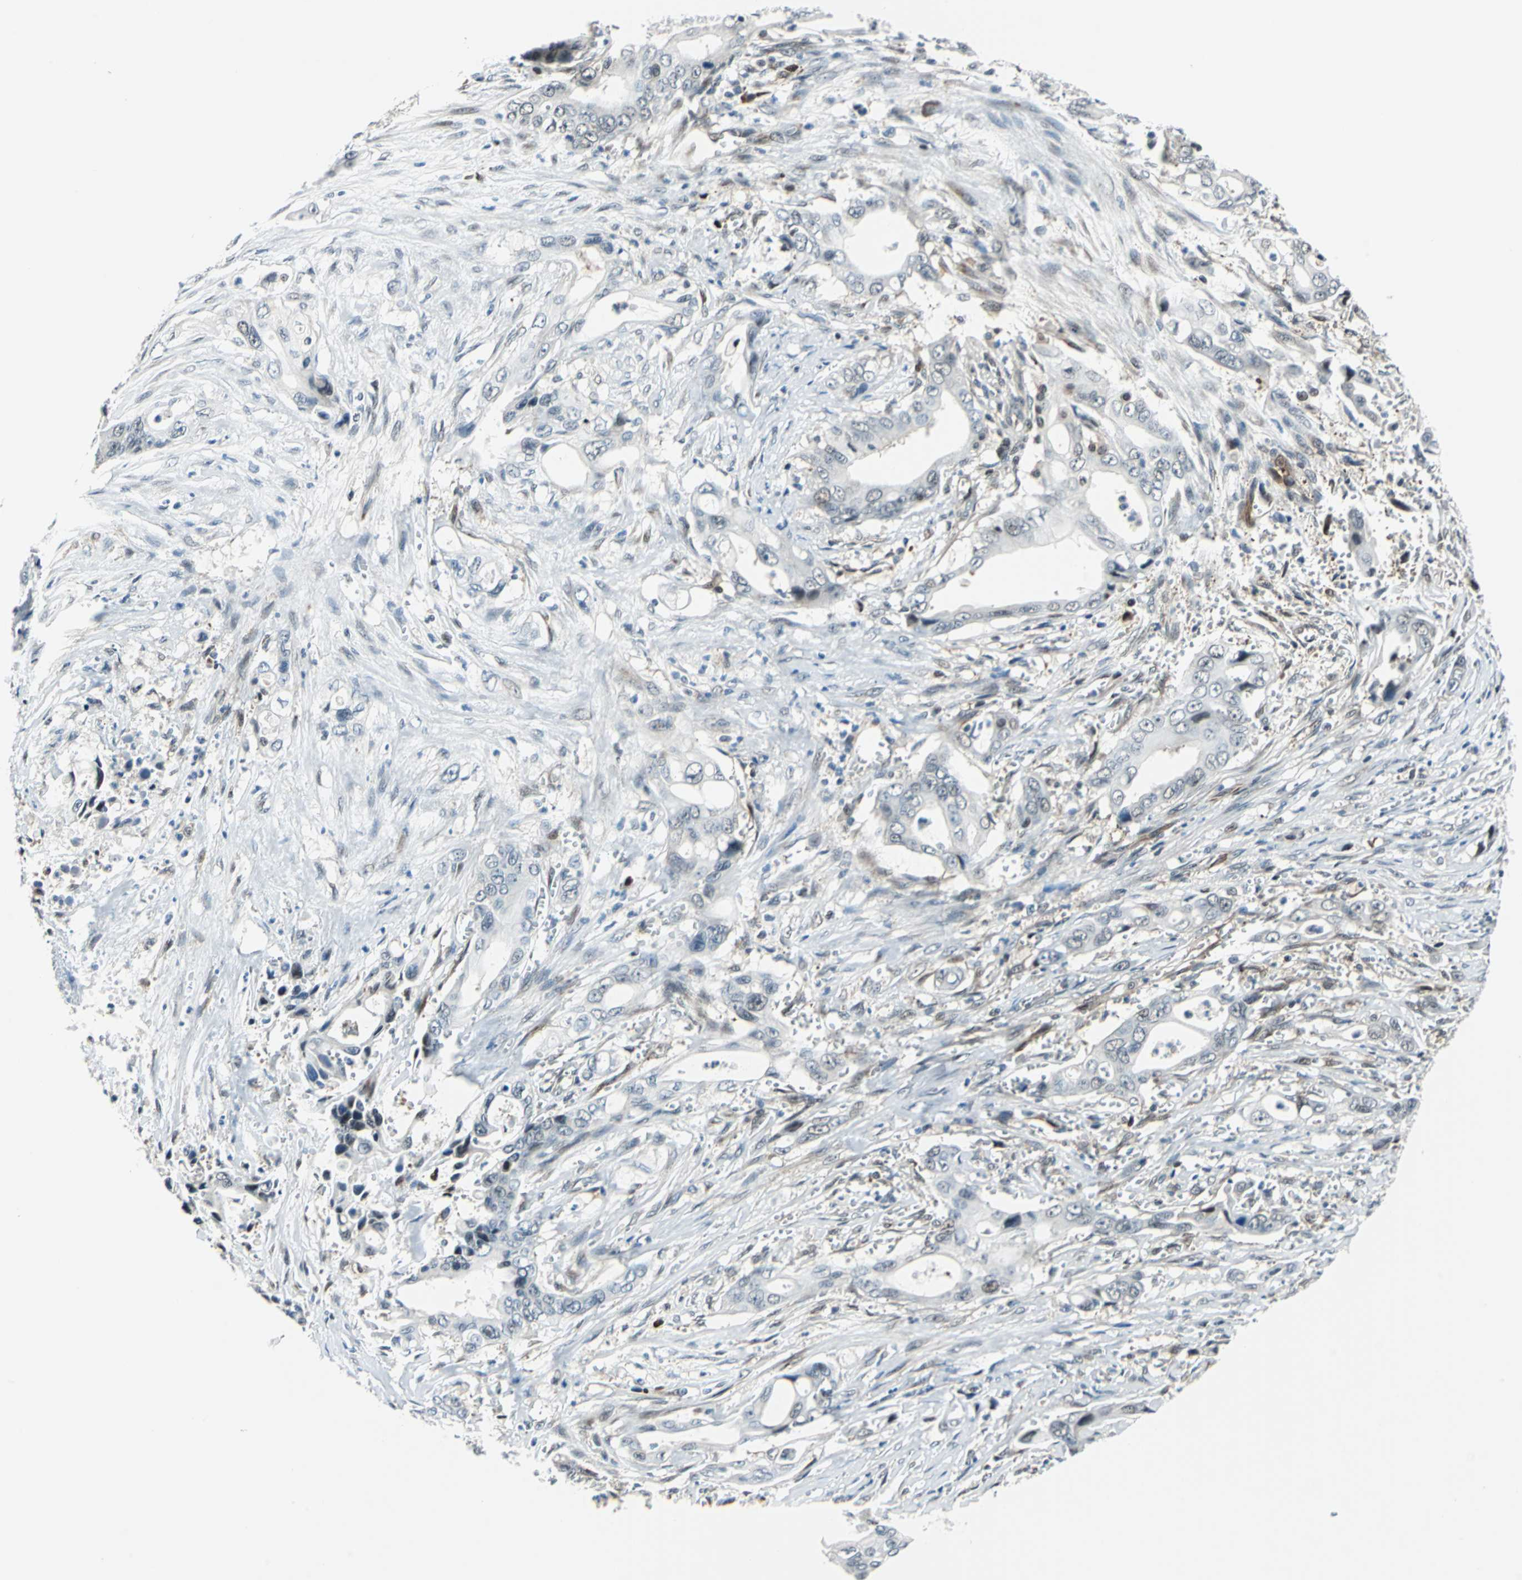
{"staining": {"intensity": "negative", "quantity": "none", "location": "none"}, "tissue": "pancreatic cancer", "cell_type": "Tumor cells", "image_type": "cancer", "snomed": [{"axis": "morphology", "description": "Adenocarcinoma, NOS"}, {"axis": "topography", "description": "Pancreas"}], "caption": "This is an IHC histopathology image of human adenocarcinoma (pancreatic). There is no positivity in tumor cells.", "gene": "POLR3K", "patient": {"sex": "male", "age": 59}}